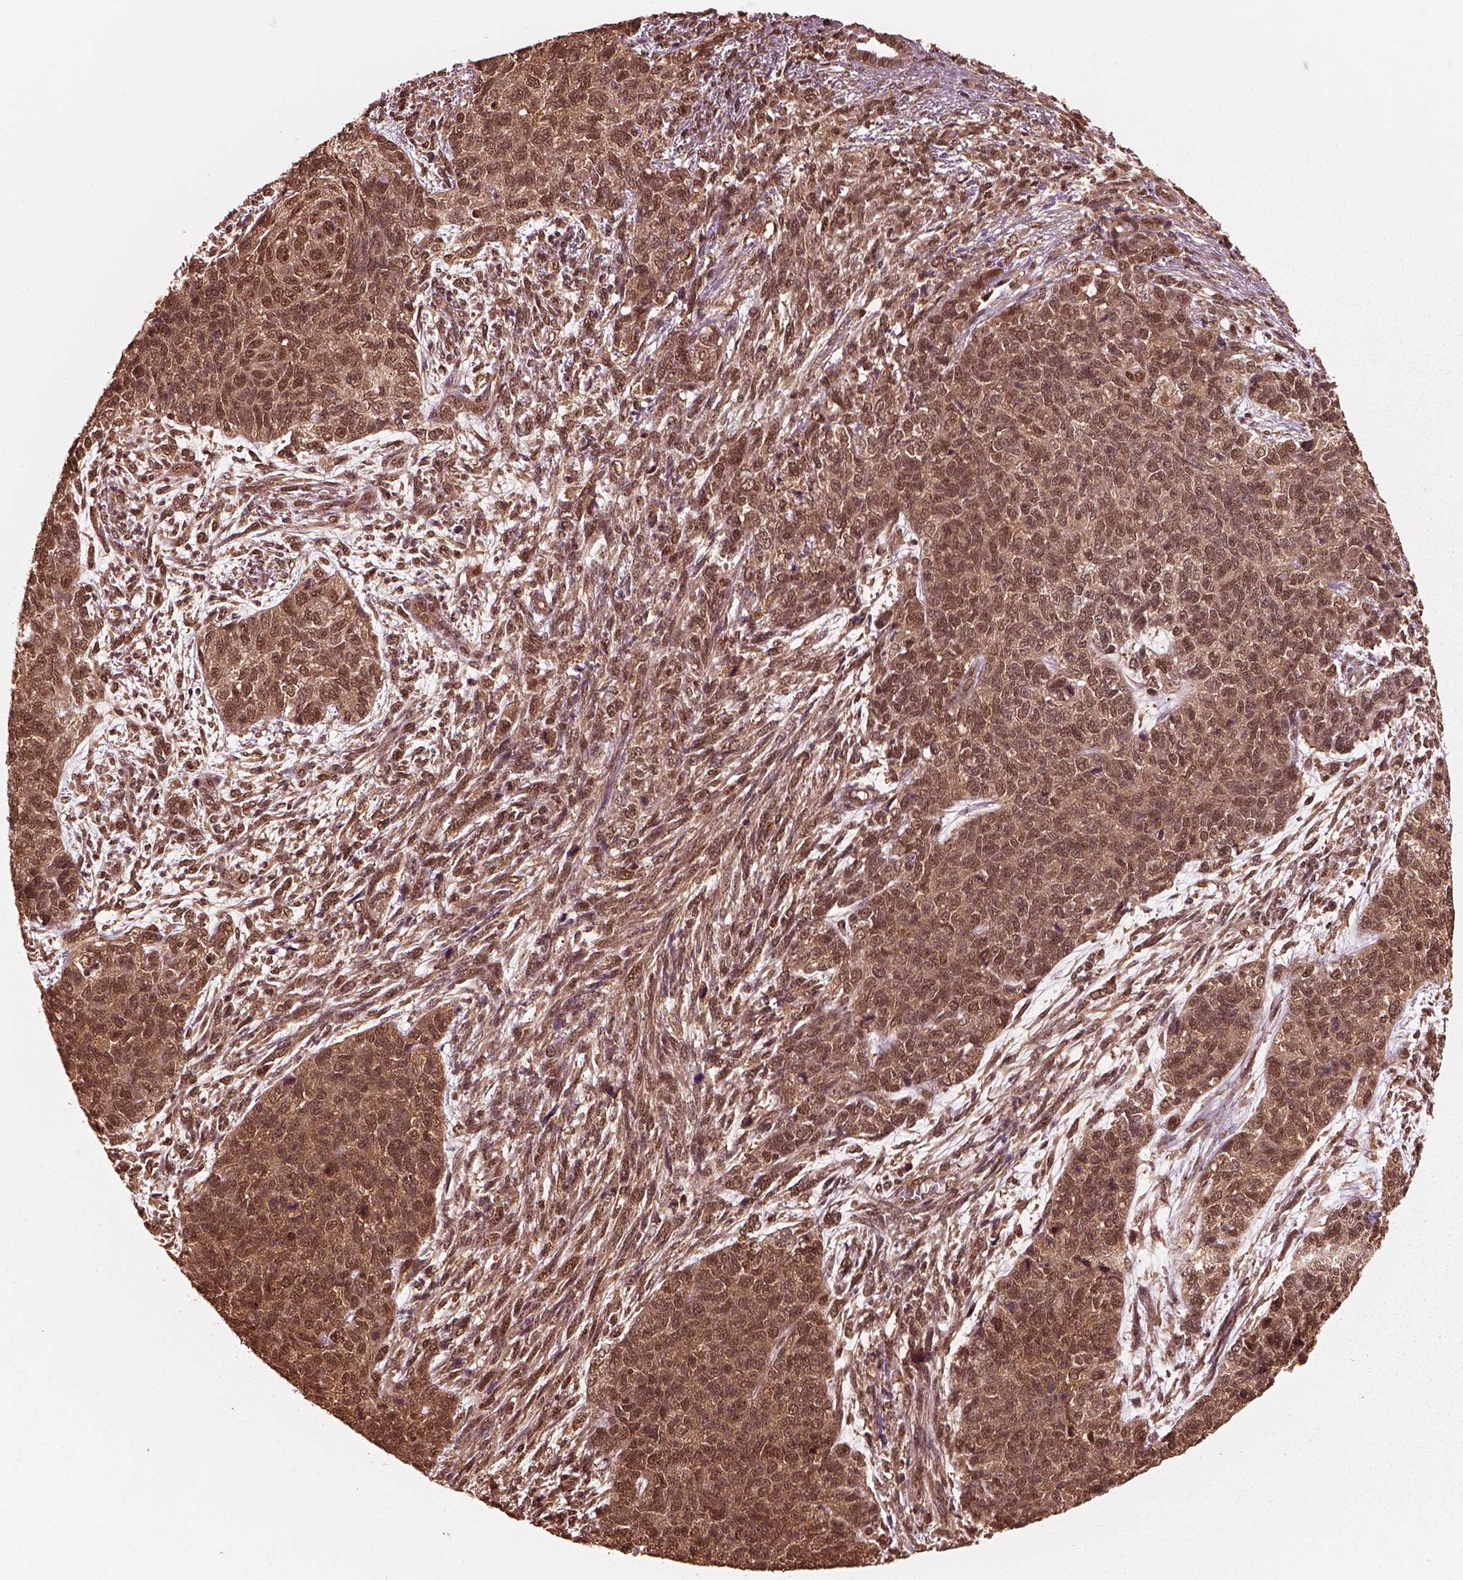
{"staining": {"intensity": "moderate", "quantity": ">75%", "location": "cytoplasmic/membranous,nuclear"}, "tissue": "cervical cancer", "cell_type": "Tumor cells", "image_type": "cancer", "snomed": [{"axis": "morphology", "description": "Squamous cell carcinoma, NOS"}, {"axis": "topography", "description": "Cervix"}], "caption": "A brown stain highlights moderate cytoplasmic/membranous and nuclear positivity of a protein in human cervical cancer tumor cells. (DAB = brown stain, brightfield microscopy at high magnification).", "gene": "PSMC5", "patient": {"sex": "female", "age": 63}}